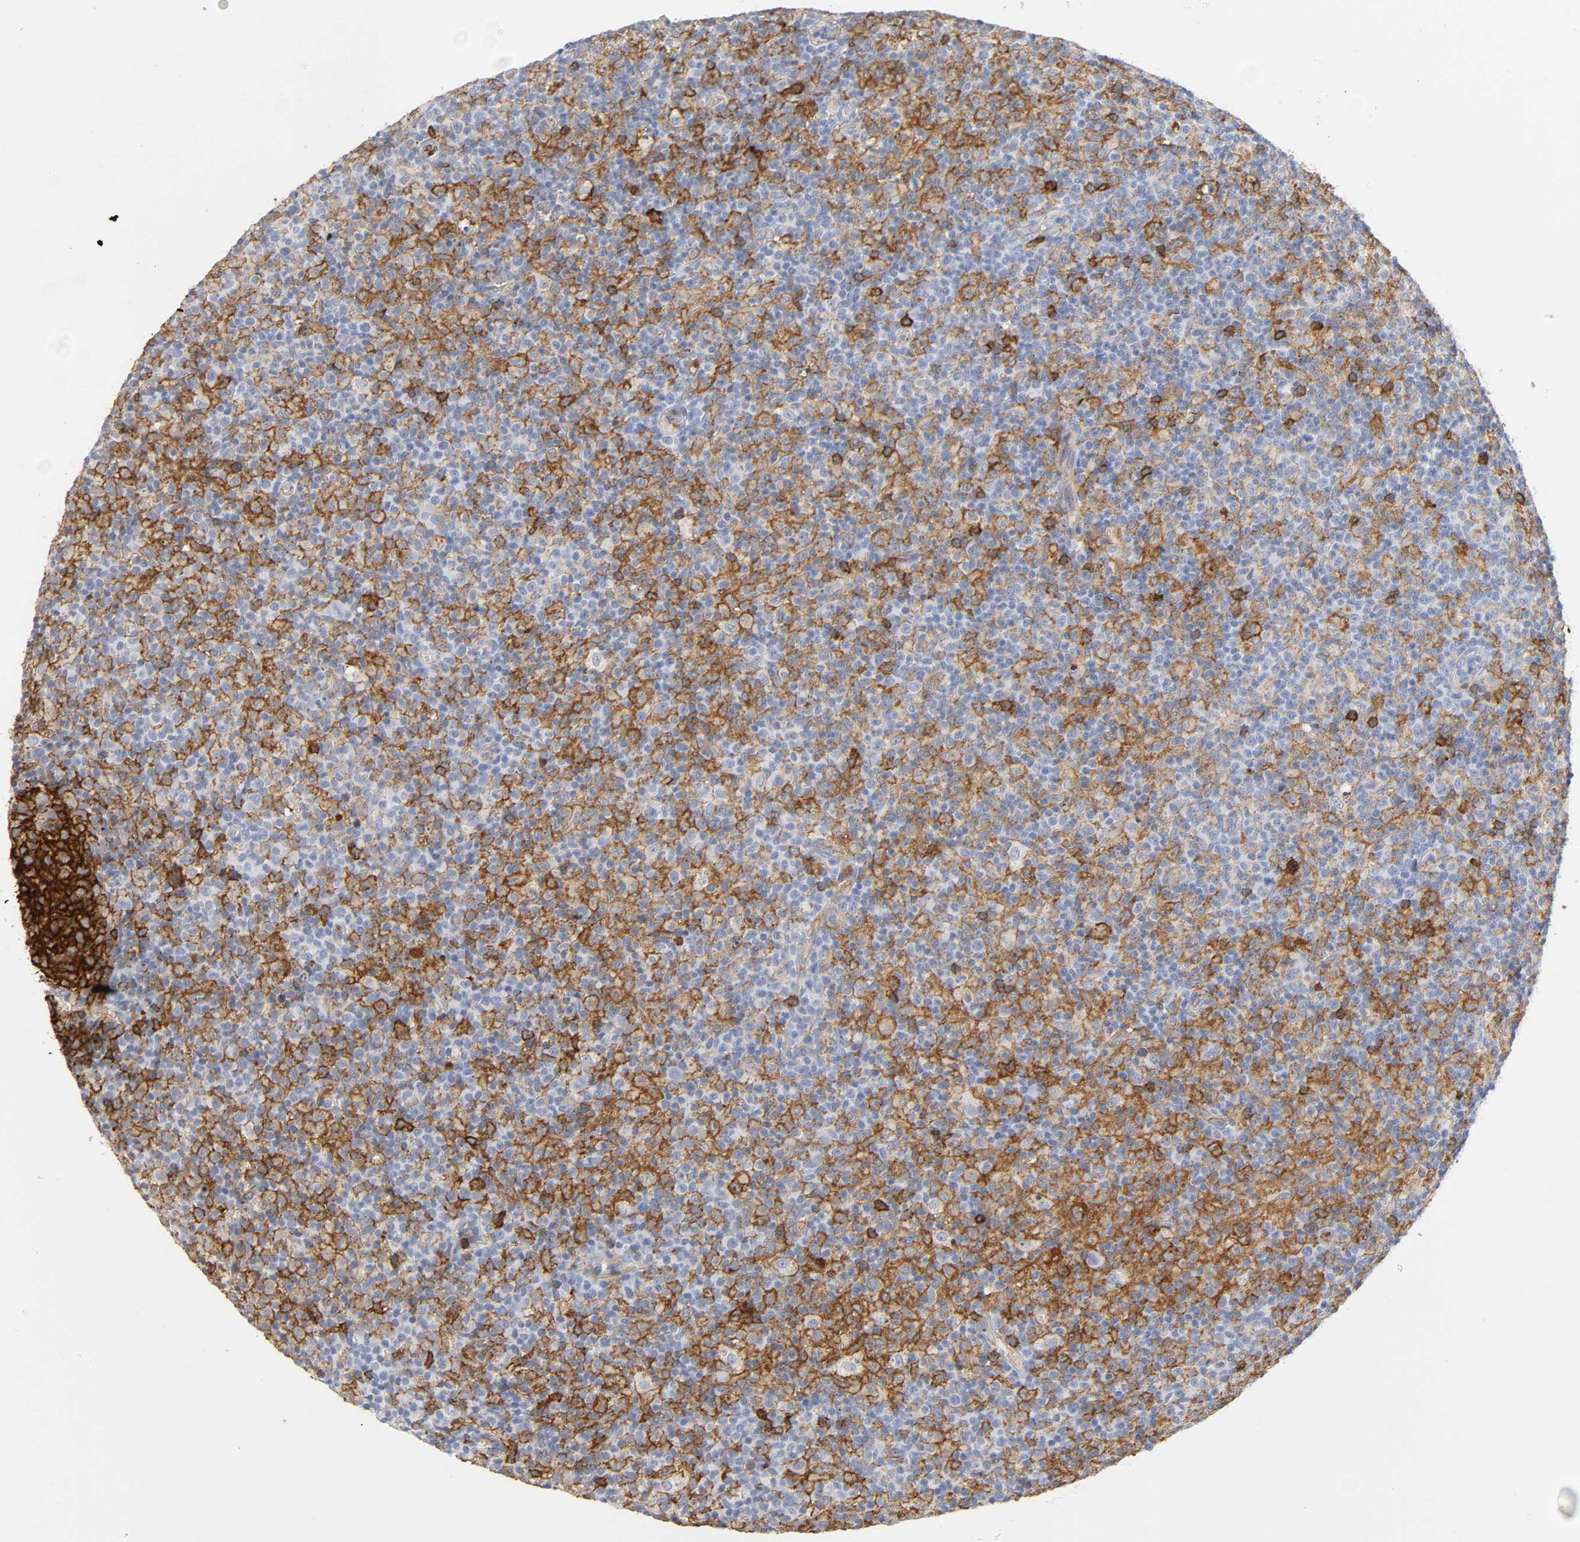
{"staining": {"intensity": "strong", "quantity": ">75%", "location": "cytoplasmic/membranous"}, "tissue": "lymph node", "cell_type": "Germinal center cells", "image_type": "normal", "snomed": [{"axis": "morphology", "description": "Normal tissue, NOS"}, {"axis": "morphology", "description": "Inflammation, NOS"}, {"axis": "topography", "description": "Lymph node"}], "caption": "Human lymph node stained with a brown dye shows strong cytoplasmic/membranous positive positivity in about >75% of germinal center cells.", "gene": "LYN", "patient": {"sex": "male", "age": 55}}